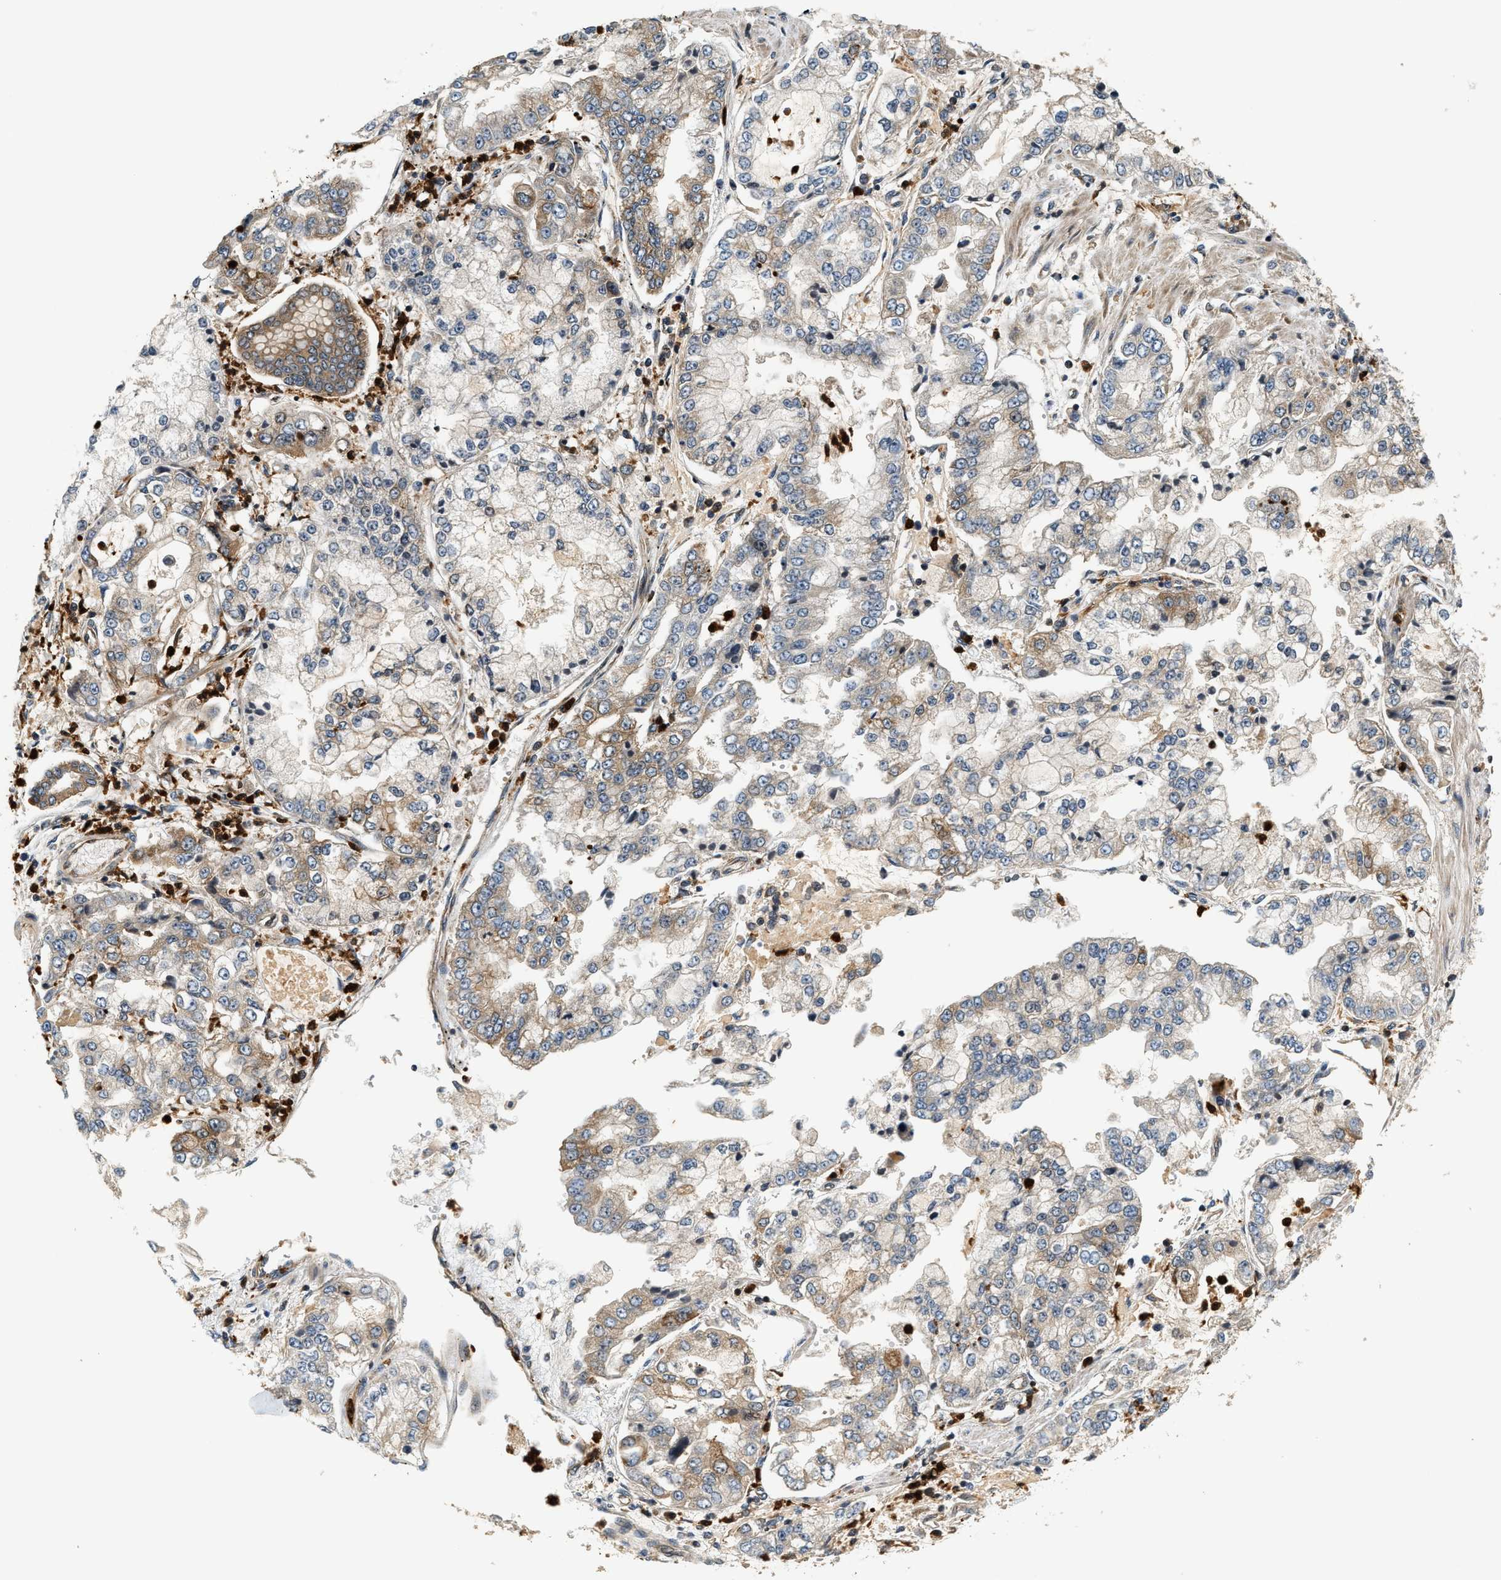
{"staining": {"intensity": "moderate", "quantity": "<25%", "location": "cytoplasmic/membranous"}, "tissue": "stomach cancer", "cell_type": "Tumor cells", "image_type": "cancer", "snomed": [{"axis": "morphology", "description": "Adenocarcinoma, NOS"}, {"axis": "topography", "description": "Stomach"}], "caption": "DAB immunohistochemical staining of human stomach adenocarcinoma demonstrates moderate cytoplasmic/membranous protein expression in approximately <25% of tumor cells.", "gene": "SAMD9", "patient": {"sex": "male", "age": 76}}